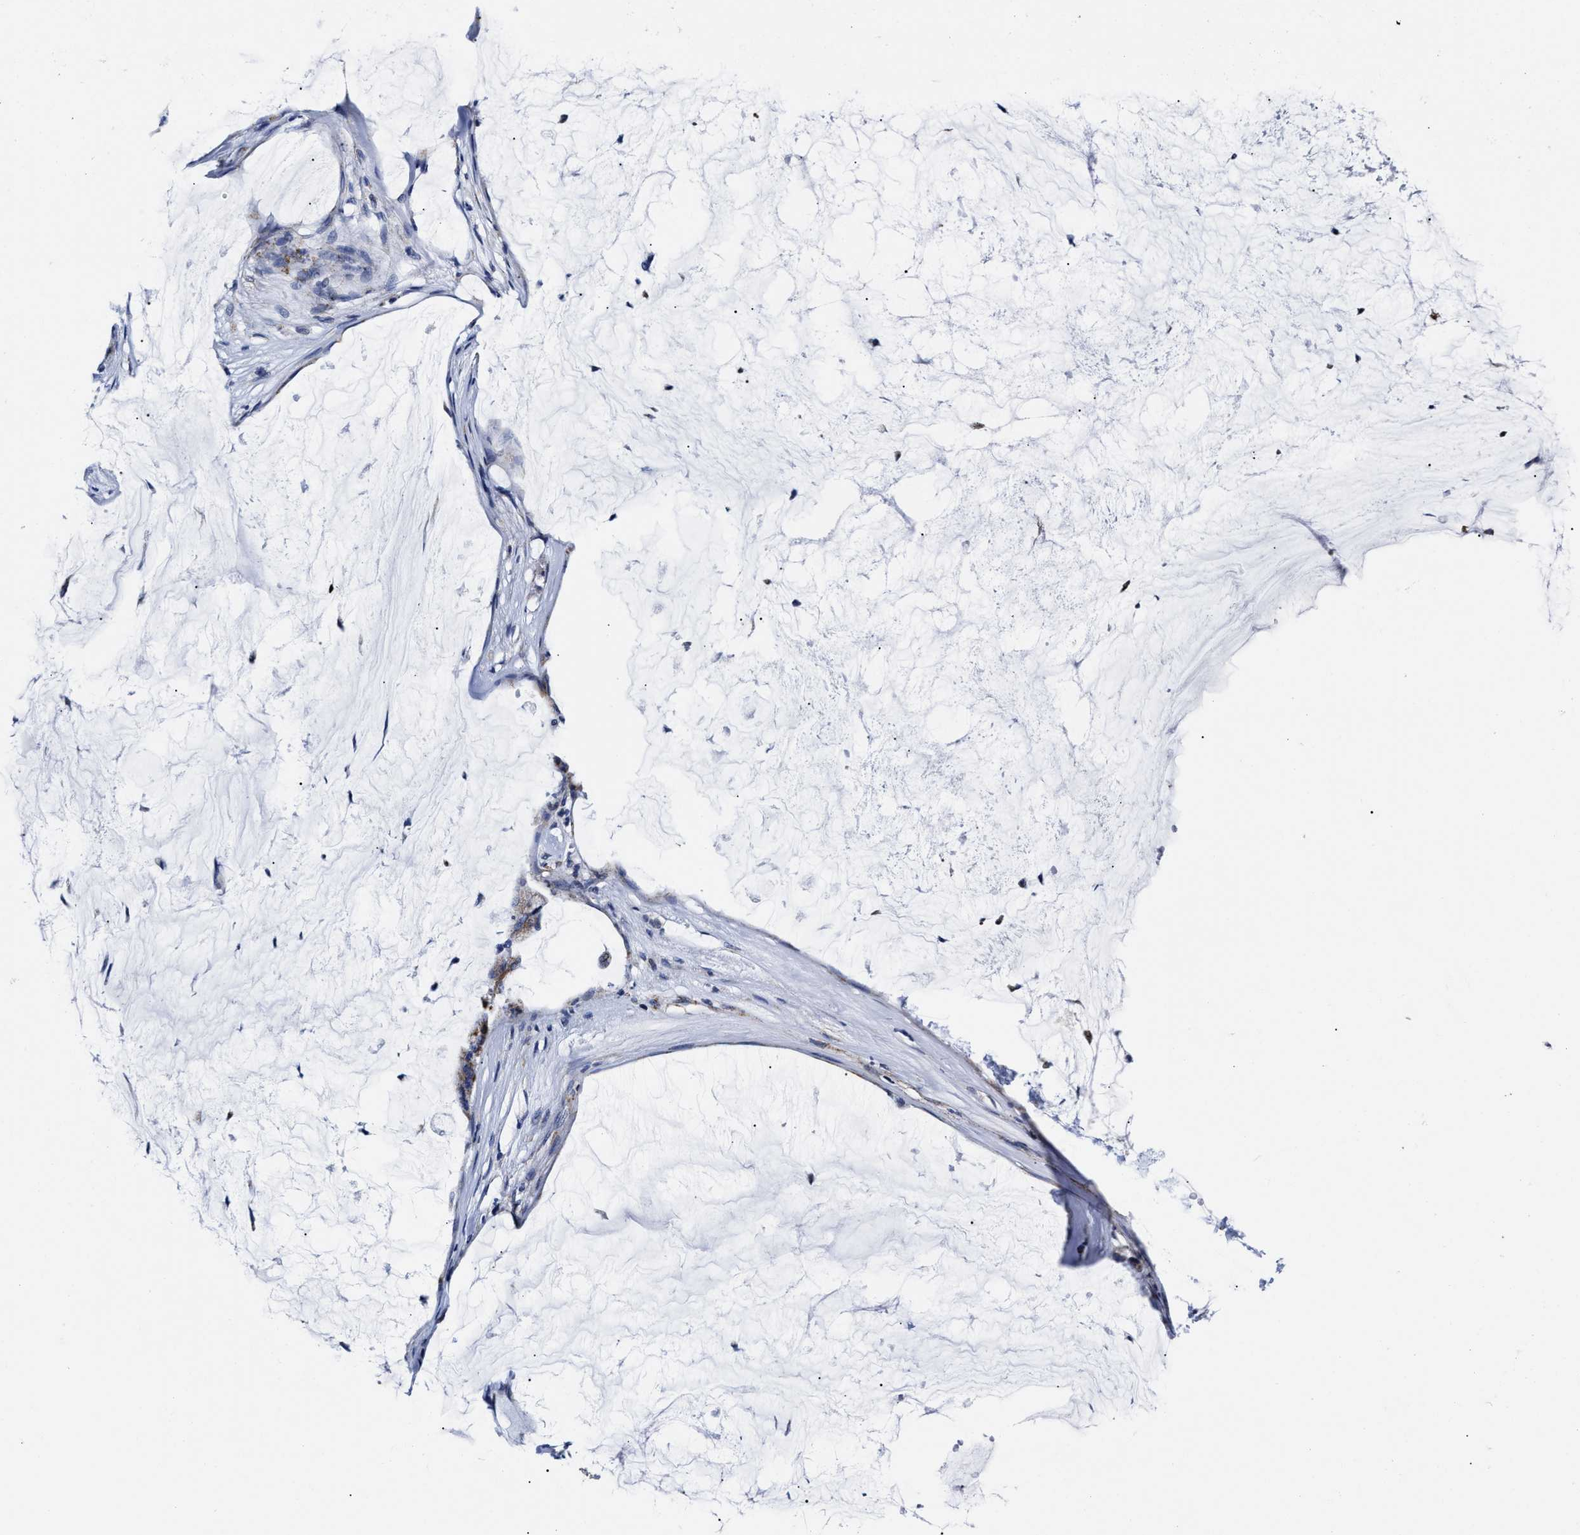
{"staining": {"intensity": "moderate", "quantity": "25%-75%", "location": "cytoplasmic/membranous"}, "tissue": "pancreatic cancer", "cell_type": "Tumor cells", "image_type": "cancer", "snomed": [{"axis": "morphology", "description": "Adenocarcinoma, NOS"}, {"axis": "topography", "description": "Pancreas"}], "caption": "This micrograph reveals IHC staining of pancreatic cancer, with medium moderate cytoplasmic/membranous staining in about 25%-75% of tumor cells.", "gene": "HINT2", "patient": {"sex": "male", "age": 41}}